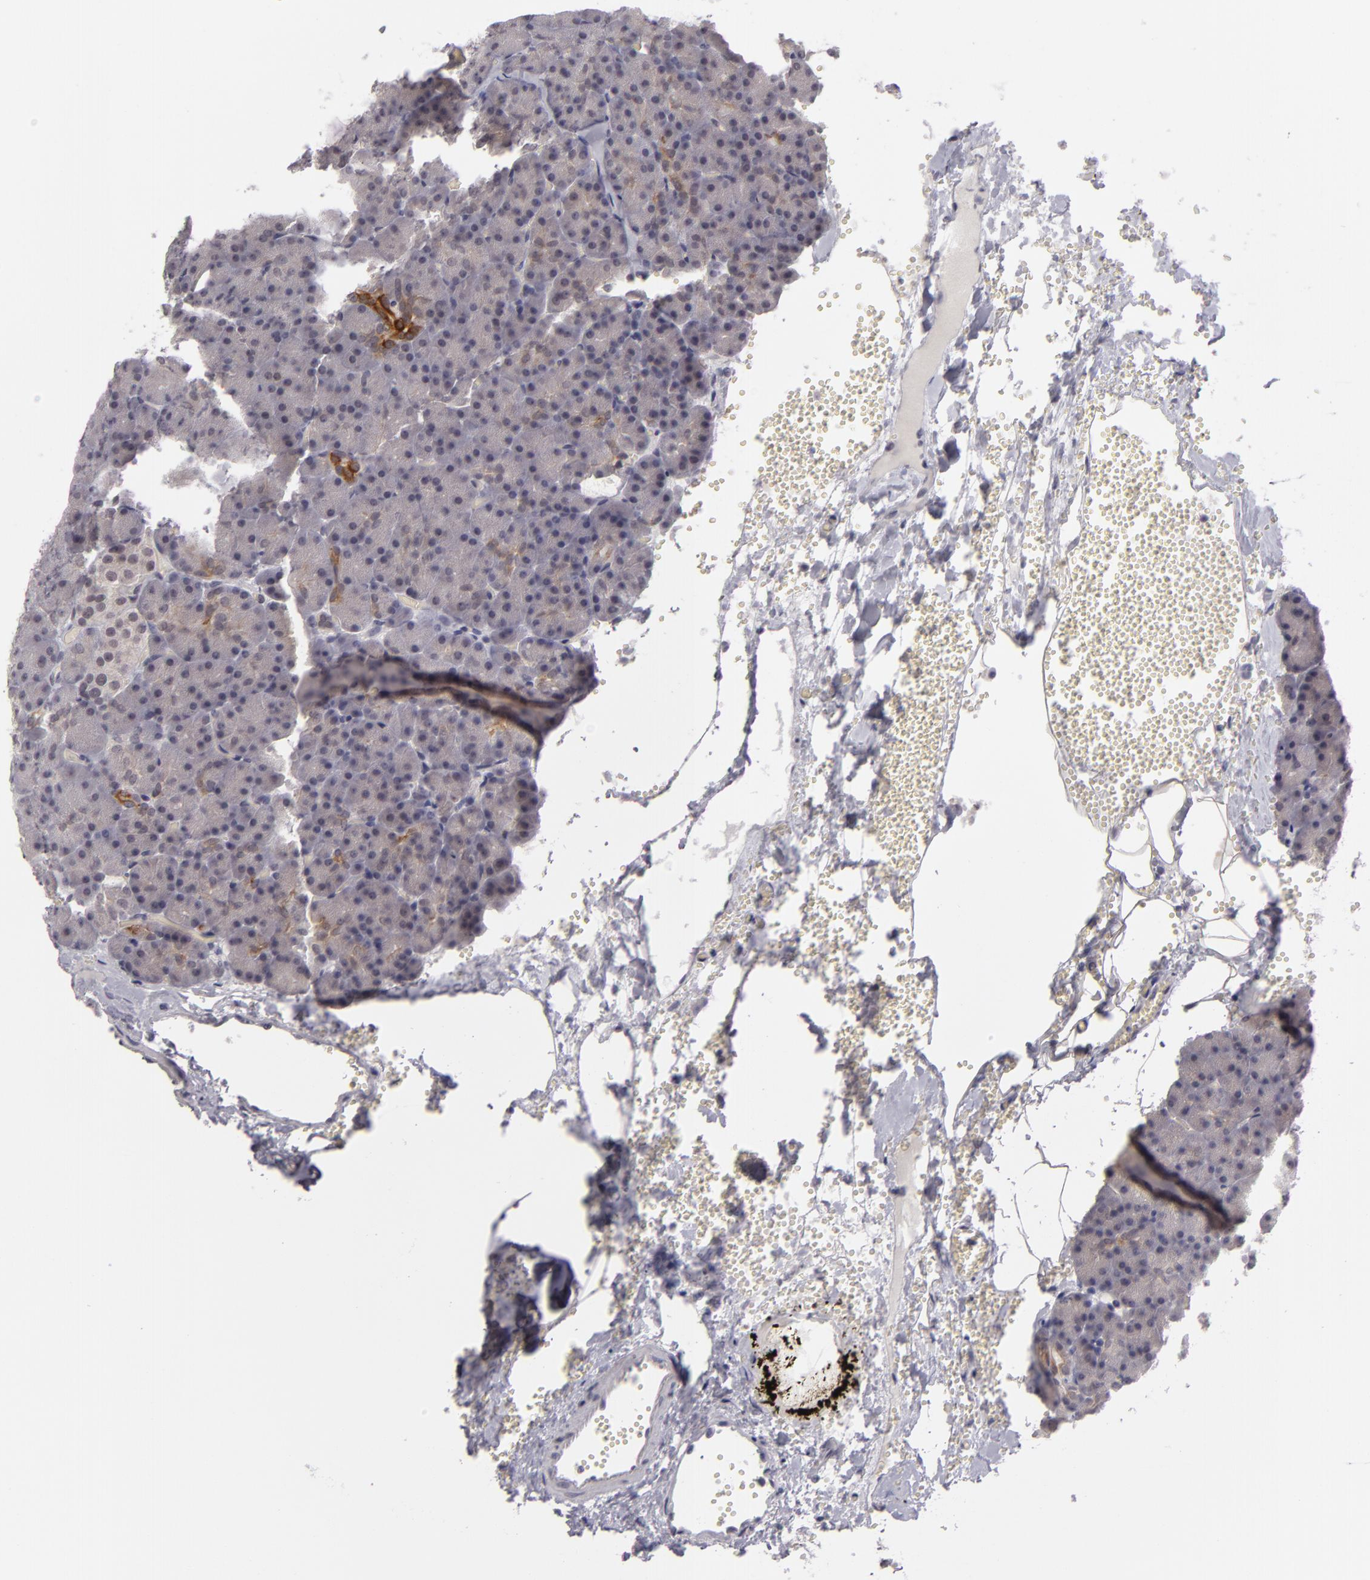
{"staining": {"intensity": "negative", "quantity": "none", "location": "none"}, "tissue": "pancreas", "cell_type": "Exocrine glandular cells", "image_type": "normal", "snomed": [{"axis": "morphology", "description": "Normal tissue, NOS"}, {"axis": "topography", "description": "Pancreas"}], "caption": "Immunohistochemical staining of benign pancreas exhibits no significant expression in exocrine glandular cells. The staining is performed using DAB (3,3'-diaminobenzidine) brown chromogen with nuclei counter-stained in using hematoxylin.", "gene": "ZNF205", "patient": {"sex": "female", "age": 35}}